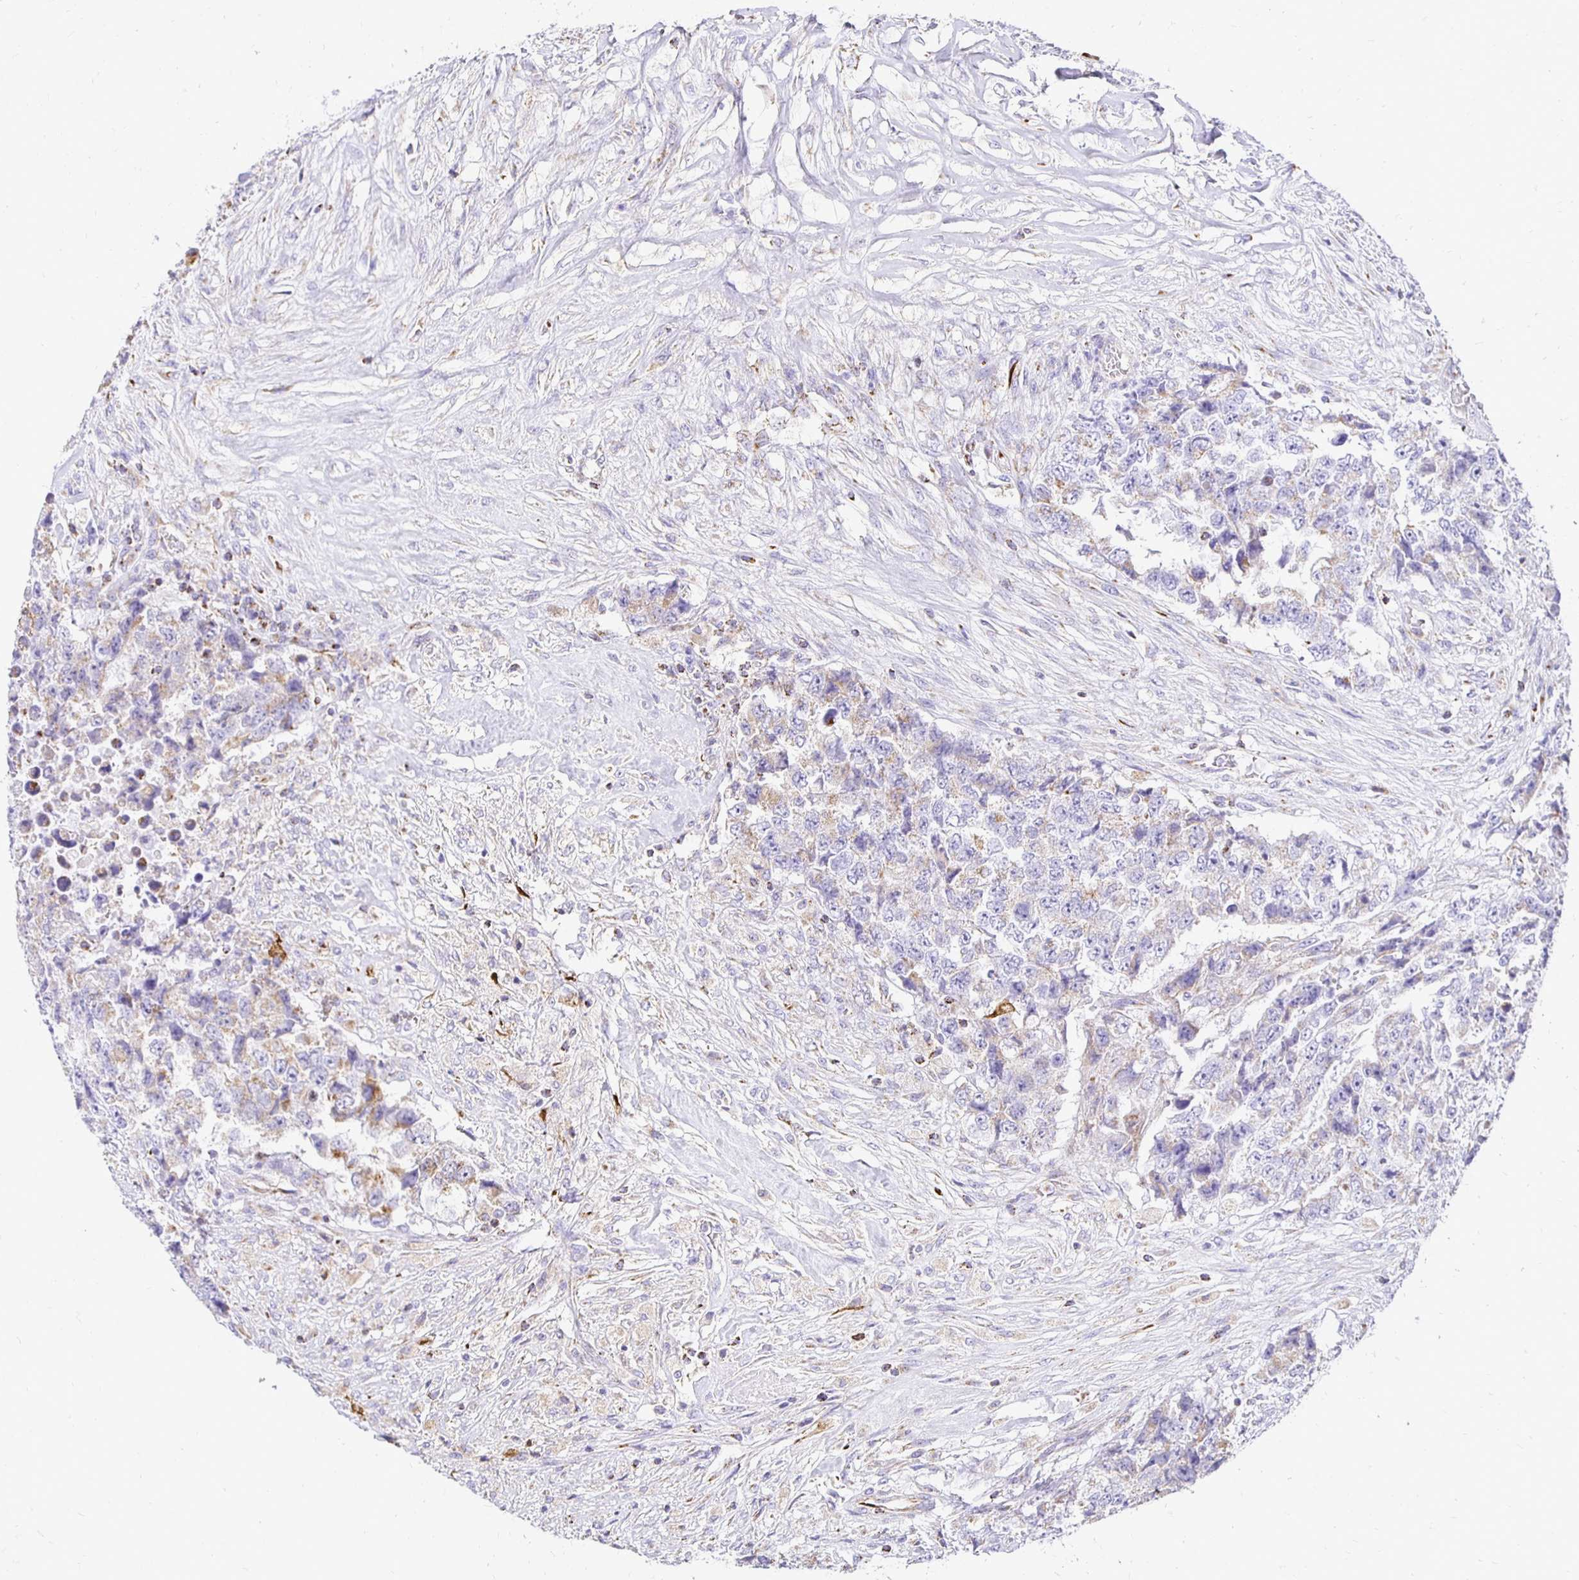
{"staining": {"intensity": "moderate", "quantity": "<25%", "location": "cytoplasmic/membranous"}, "tissue": "testis cancer", "cell_type": "Tumor cells", "image_type": "cancer", "snomed": [{"axis": "morphology", "description": "Carcinoma, Embryonal, NOS"}, {"axis": "topography", "description": "Testis"}], "caption": "This micrograph shows immunohistochemistry staining of embryonal carcinoma (testis), with low moderate cytoplasmic/membranous expression in approximately <25% of tumor cells.", "gene": "PLAAT2", "patient": {"sex": "male", "age": 24}}